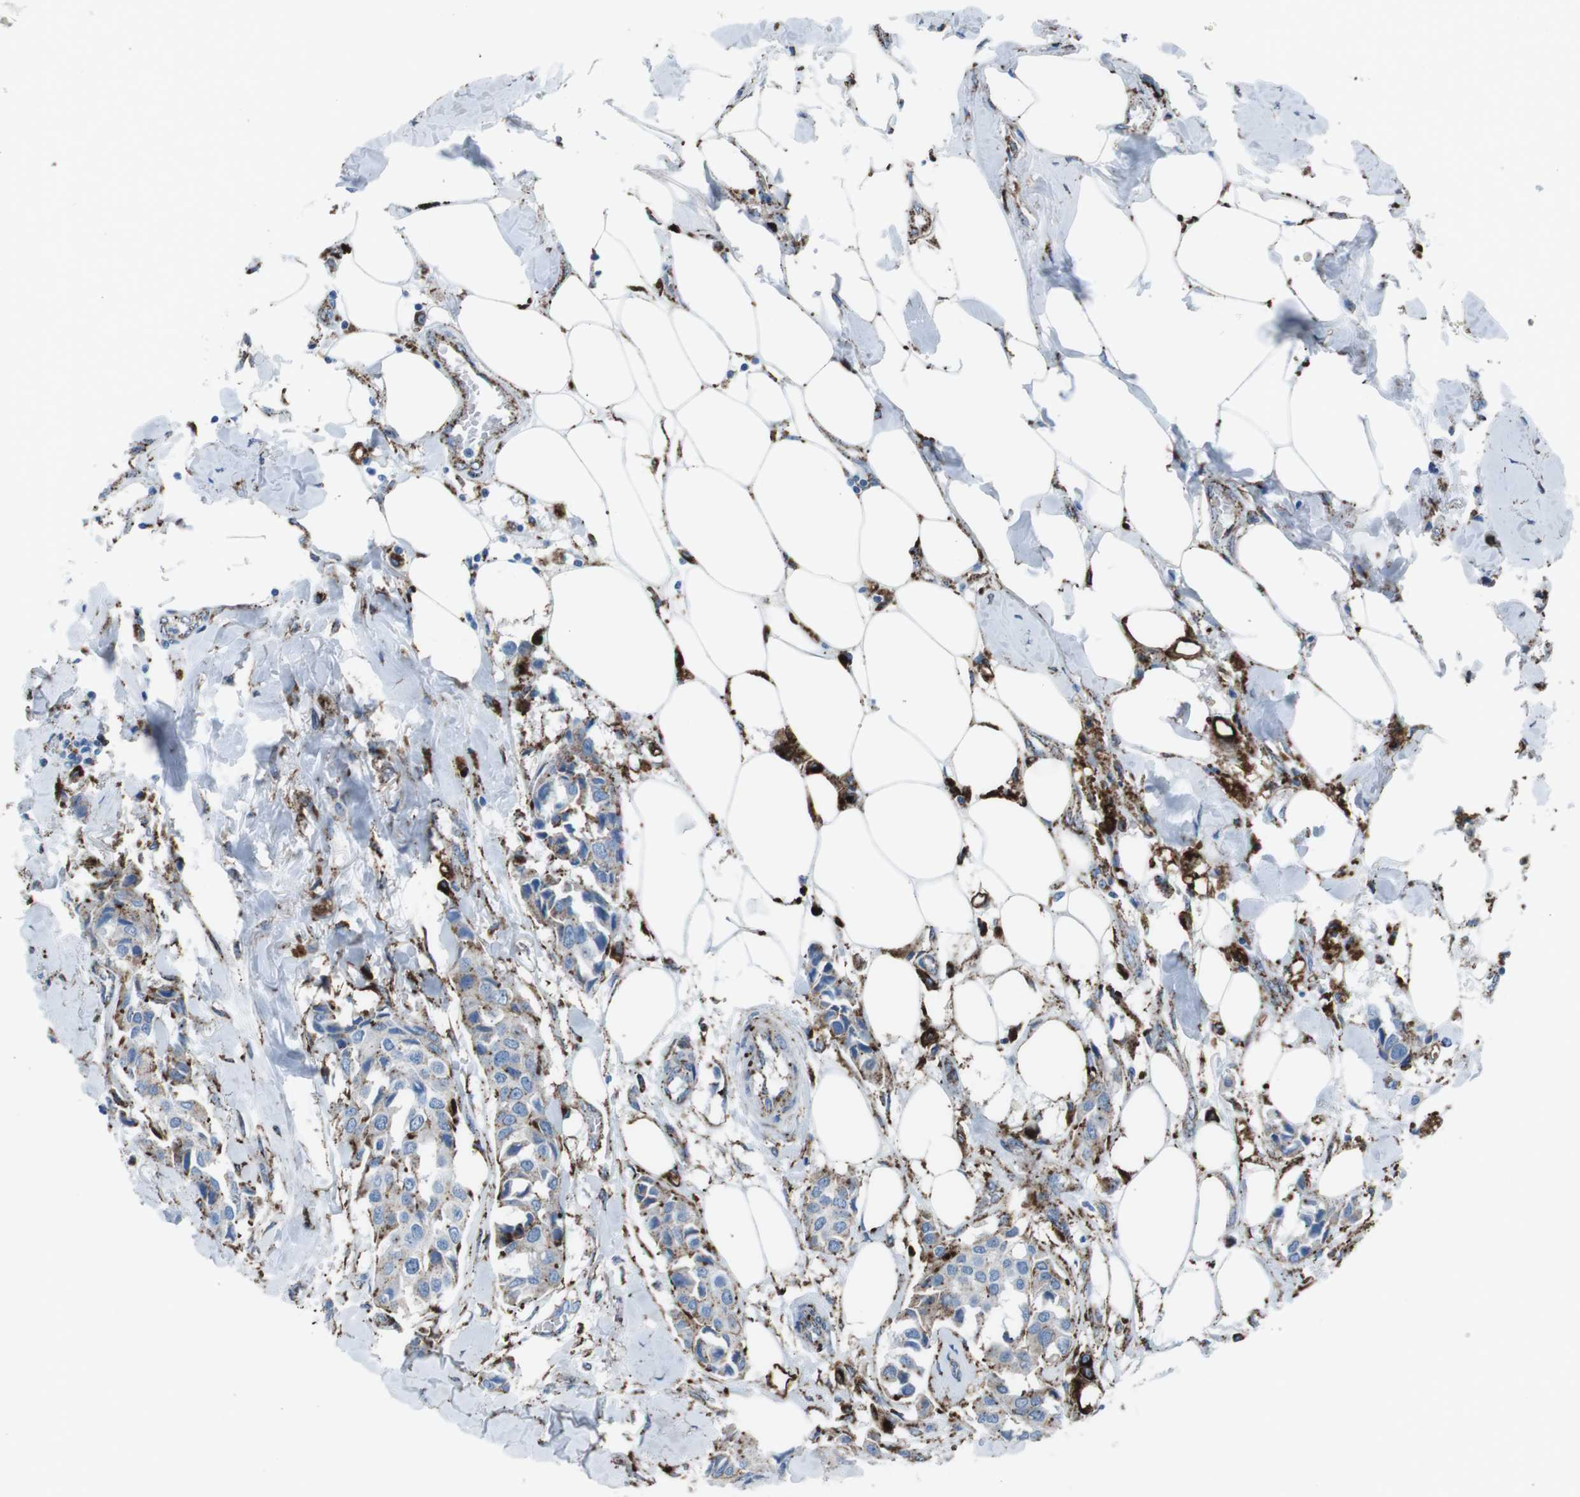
{"staining": {"intensity": "moderate", "quantity": "25%-75%", "location": "cytoplasmic/membranous"}, "tissue": "breast cancer", "cell_type": "Tumor cells", "image_type": "cancer", "snomed": [{"axis": "morphology", "description": "Duct carcinoma"}, {"axis": "topography", "description": "Breast"}], "caption": "This micrograph exhibits invasive ductal carcinoma (breast) stained with immunohistochemistry (IHC) to label a protein in brown. The cytoplasmic/membranous of tumor cells show moderate positivity for the protein. Nuclei are counter-stained blue.", "gene": "SCARB2", "patient": {"sex": "female", "age": 80}}